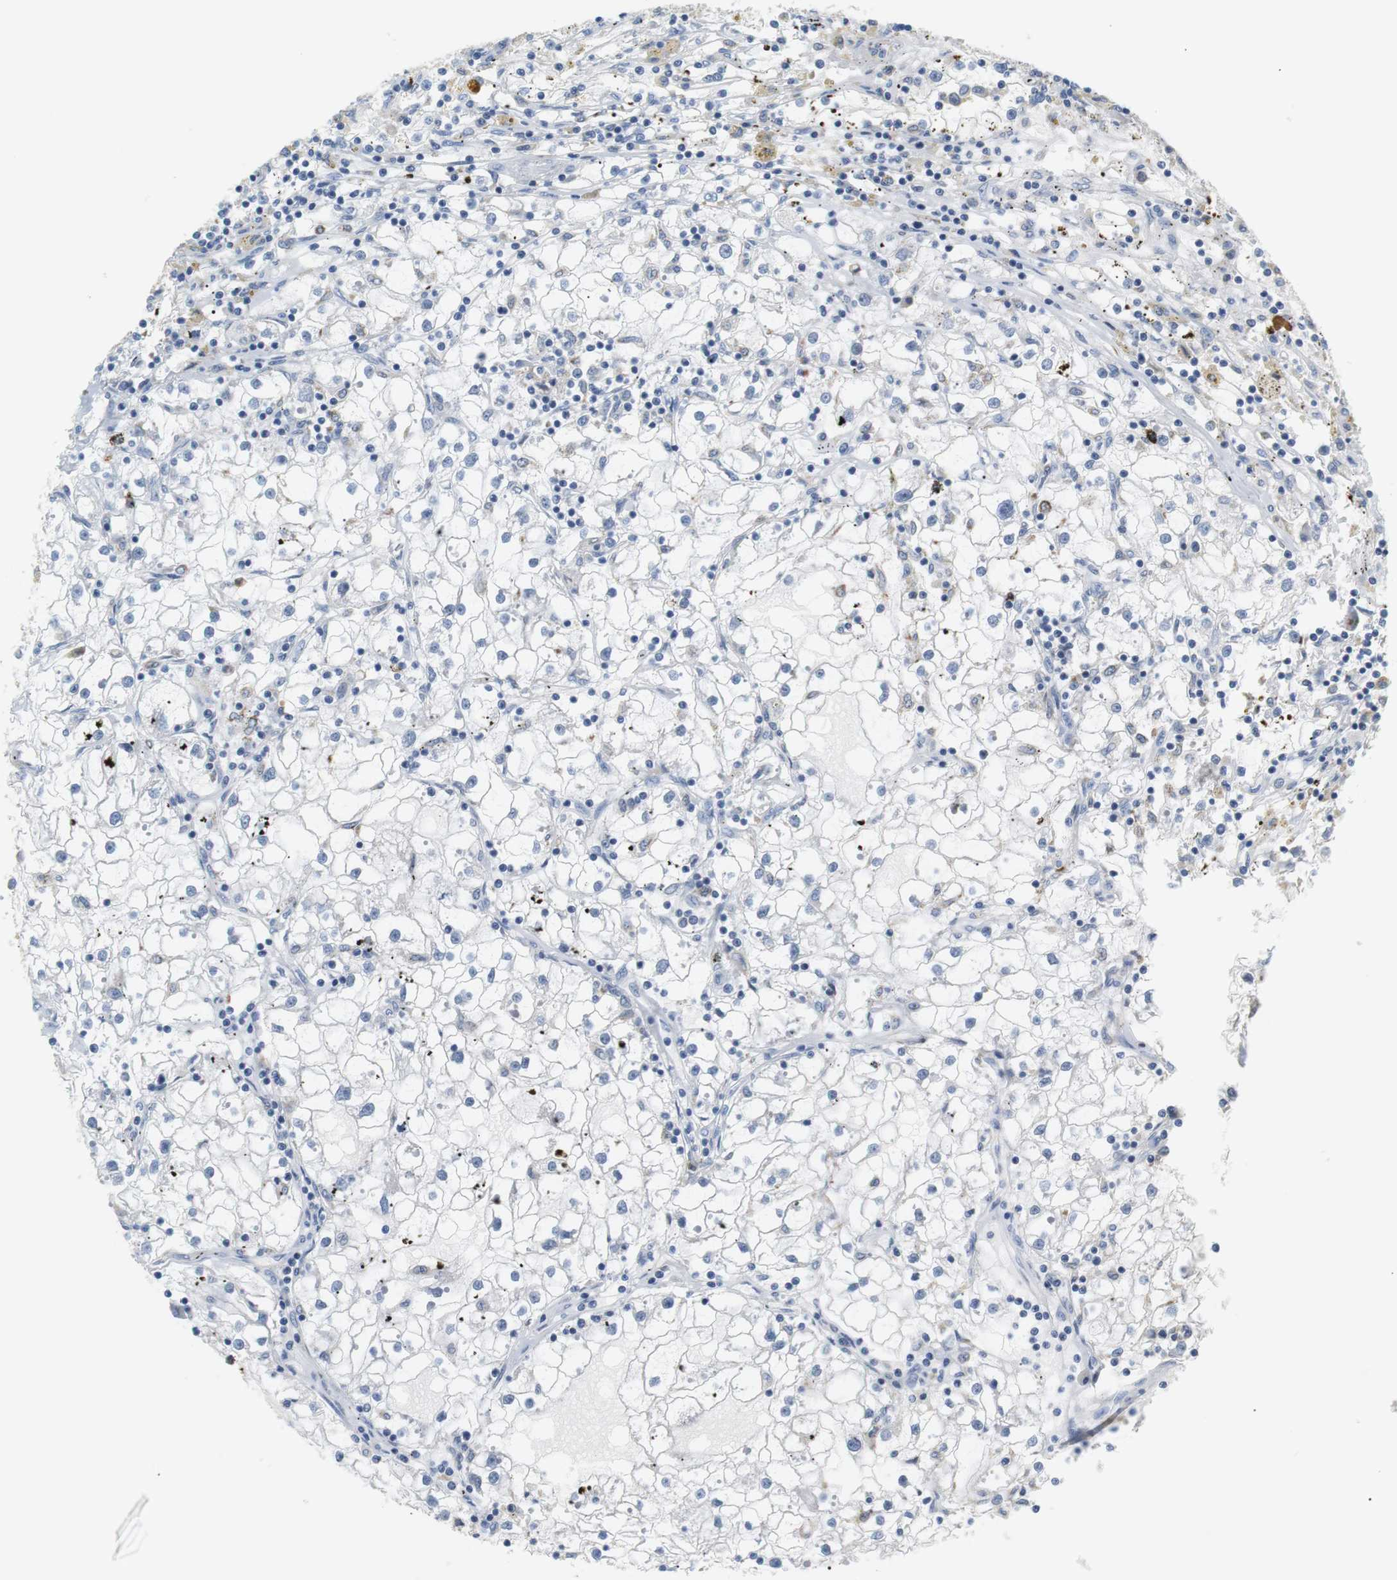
{"staining": {"intensity": "negative", "quantity": "none", "location": "none"}, "tissue": "renal cancer", "cell_type": "Tumor cells", "image_type": "cancer", "snomed": [{"axis": "morphology", "description": "Adenocarcinoma, NOS"}, {"axis": "topography", "description": "Kidney"}], "caption": "Immunohistochemistry micrograph of human renal cancer (adenocarcinoma) stained for a protein (brown), which demonstrates no positivity in tumor cells.", "gene": "CD300E", "patient": {"sex": "male", "age": 56}}